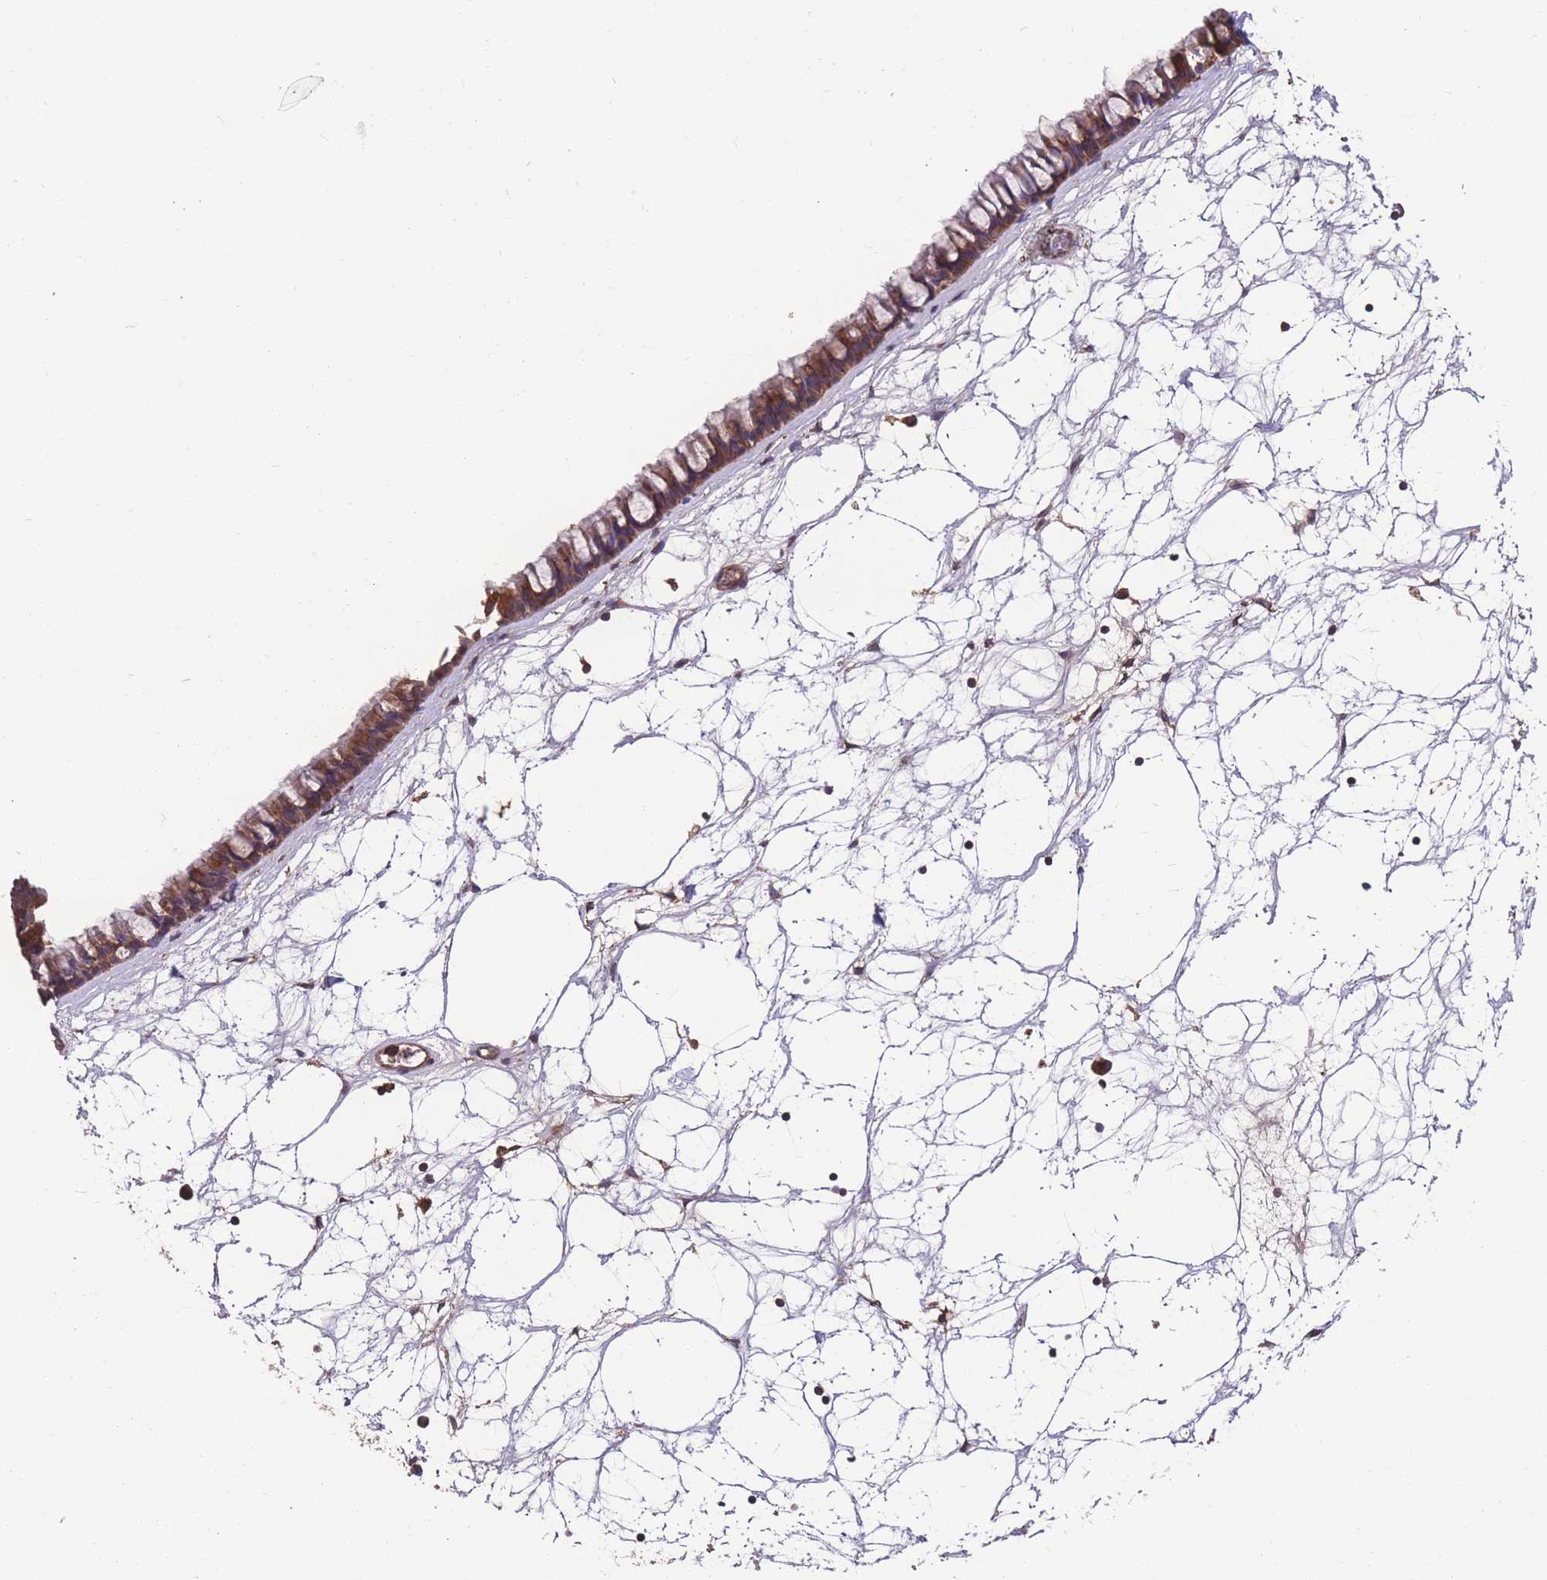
{"staining": {"intensity": "strong", "quantity": ">75%", "location": "cytoplasmic/membranous"}, "tissue": "nasopharynx", "cell_type": "Respiratory epithelial cells", "image_type": "normal", "snomed": [{"axis": "morphology", "description": "Normal tissue, NOS"}, {"axis": "topography", "description": "Nasopharynx"}], "caption": "Immunohistochemical staining of normal nasopharynx demonstrates high levels of strong cytoplasmic/membranous expression in about >75% of respiratory epithelial cells.", "gene": "ZPR1", "patient": {"sex": "male", "age": 64}}